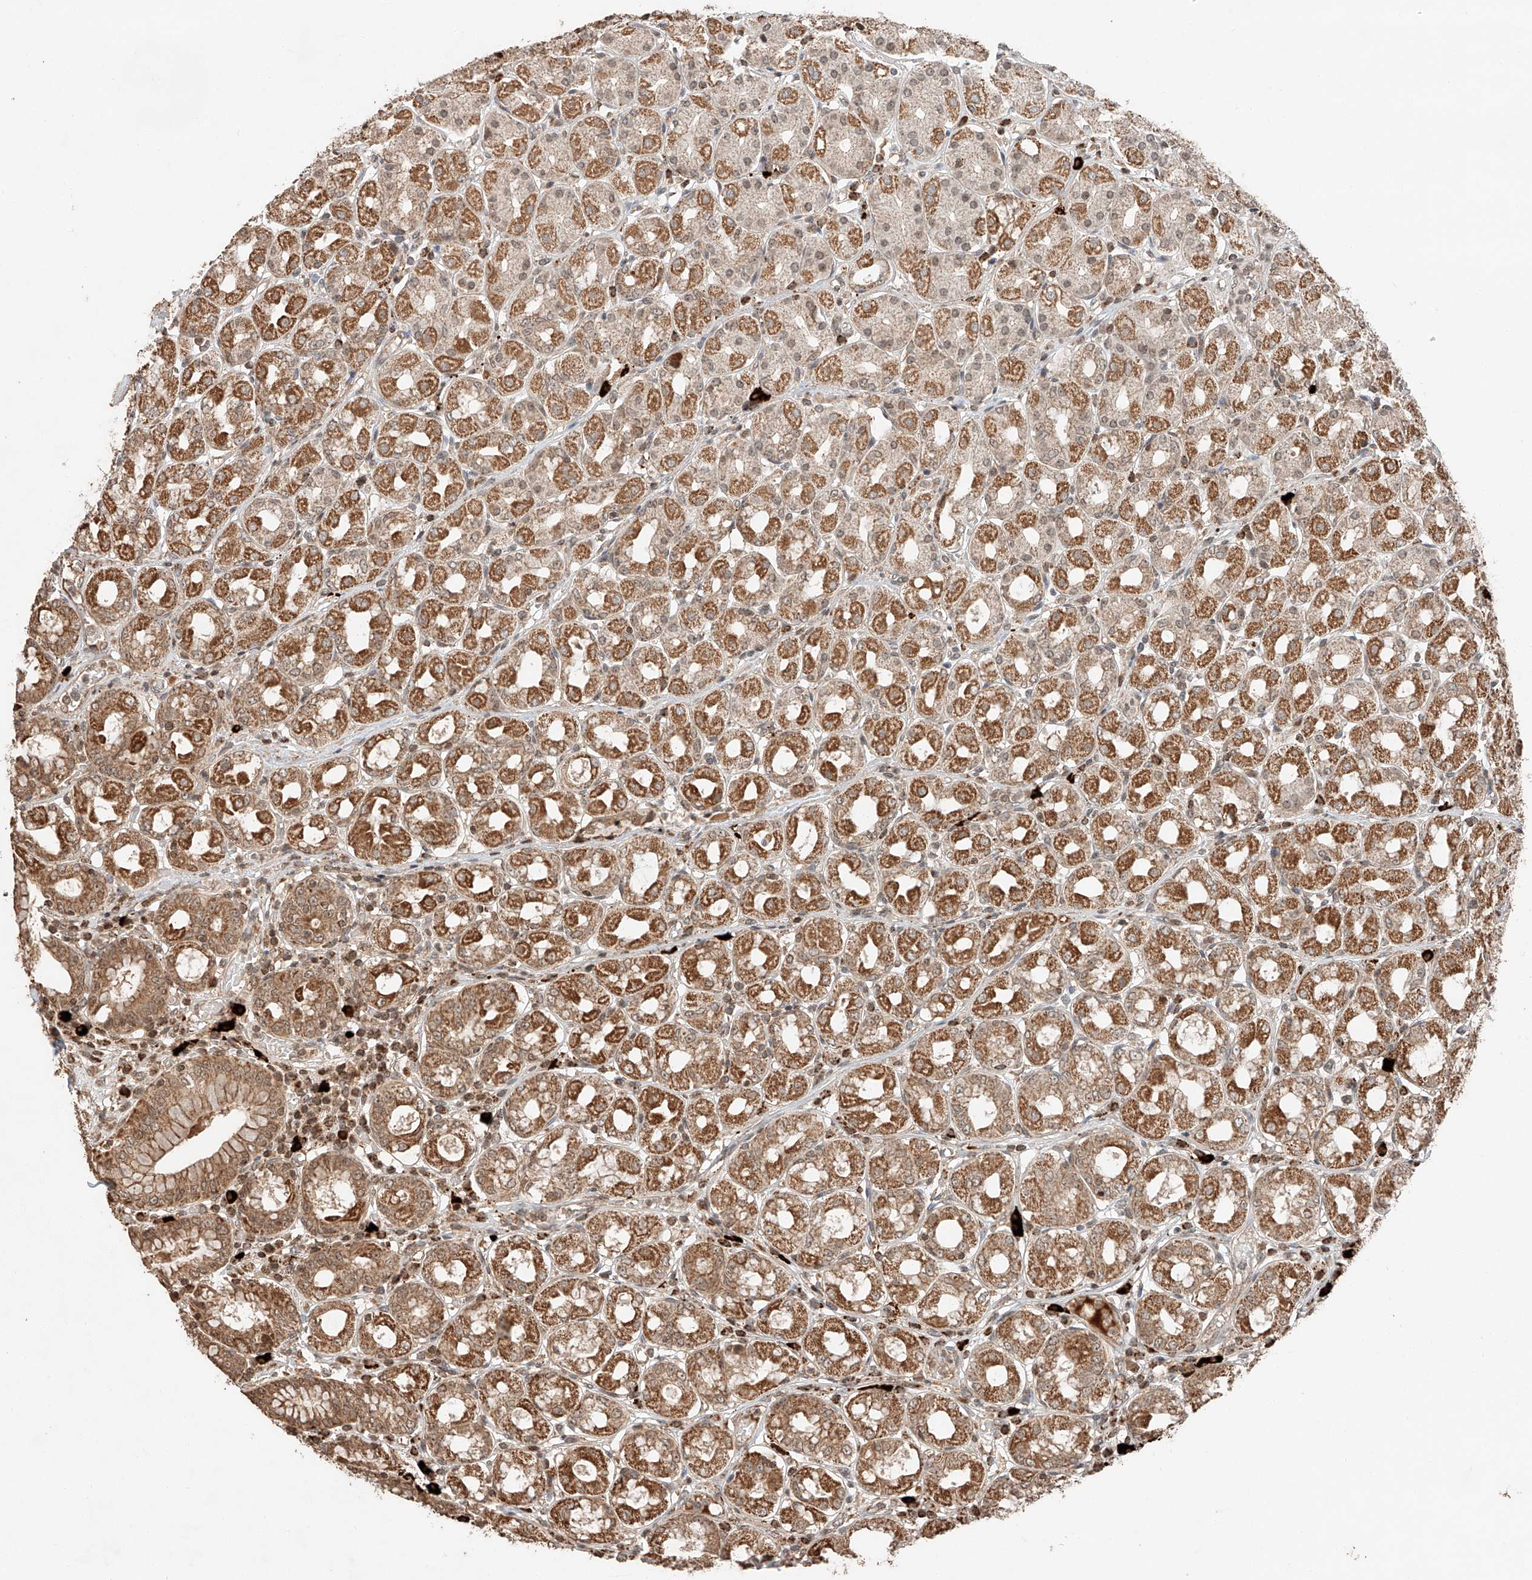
{"staining": {"intensity": "moderate", "quantity": ">75%", "location": "cytoplasmic/membranous"}, "tissue": "stomach", "cell_type": "Glandular cells", "image_type": "normal", "snomed": [{"axis": "morphology", "description": "Normal tissue, NOS"}, {"axis": "topography", "description": "Stomach"}, {"axis": "topography", "description": "Stomach, lower"}], "caption": "Immunohistochemical staining of normal human stomach displays medium levels of moderate cytoplasmic/membranous positivity in approximately >75% of glandular cells.", "gene": "ARHGAP33", "patient": {"sex": "female", "age": 56}}